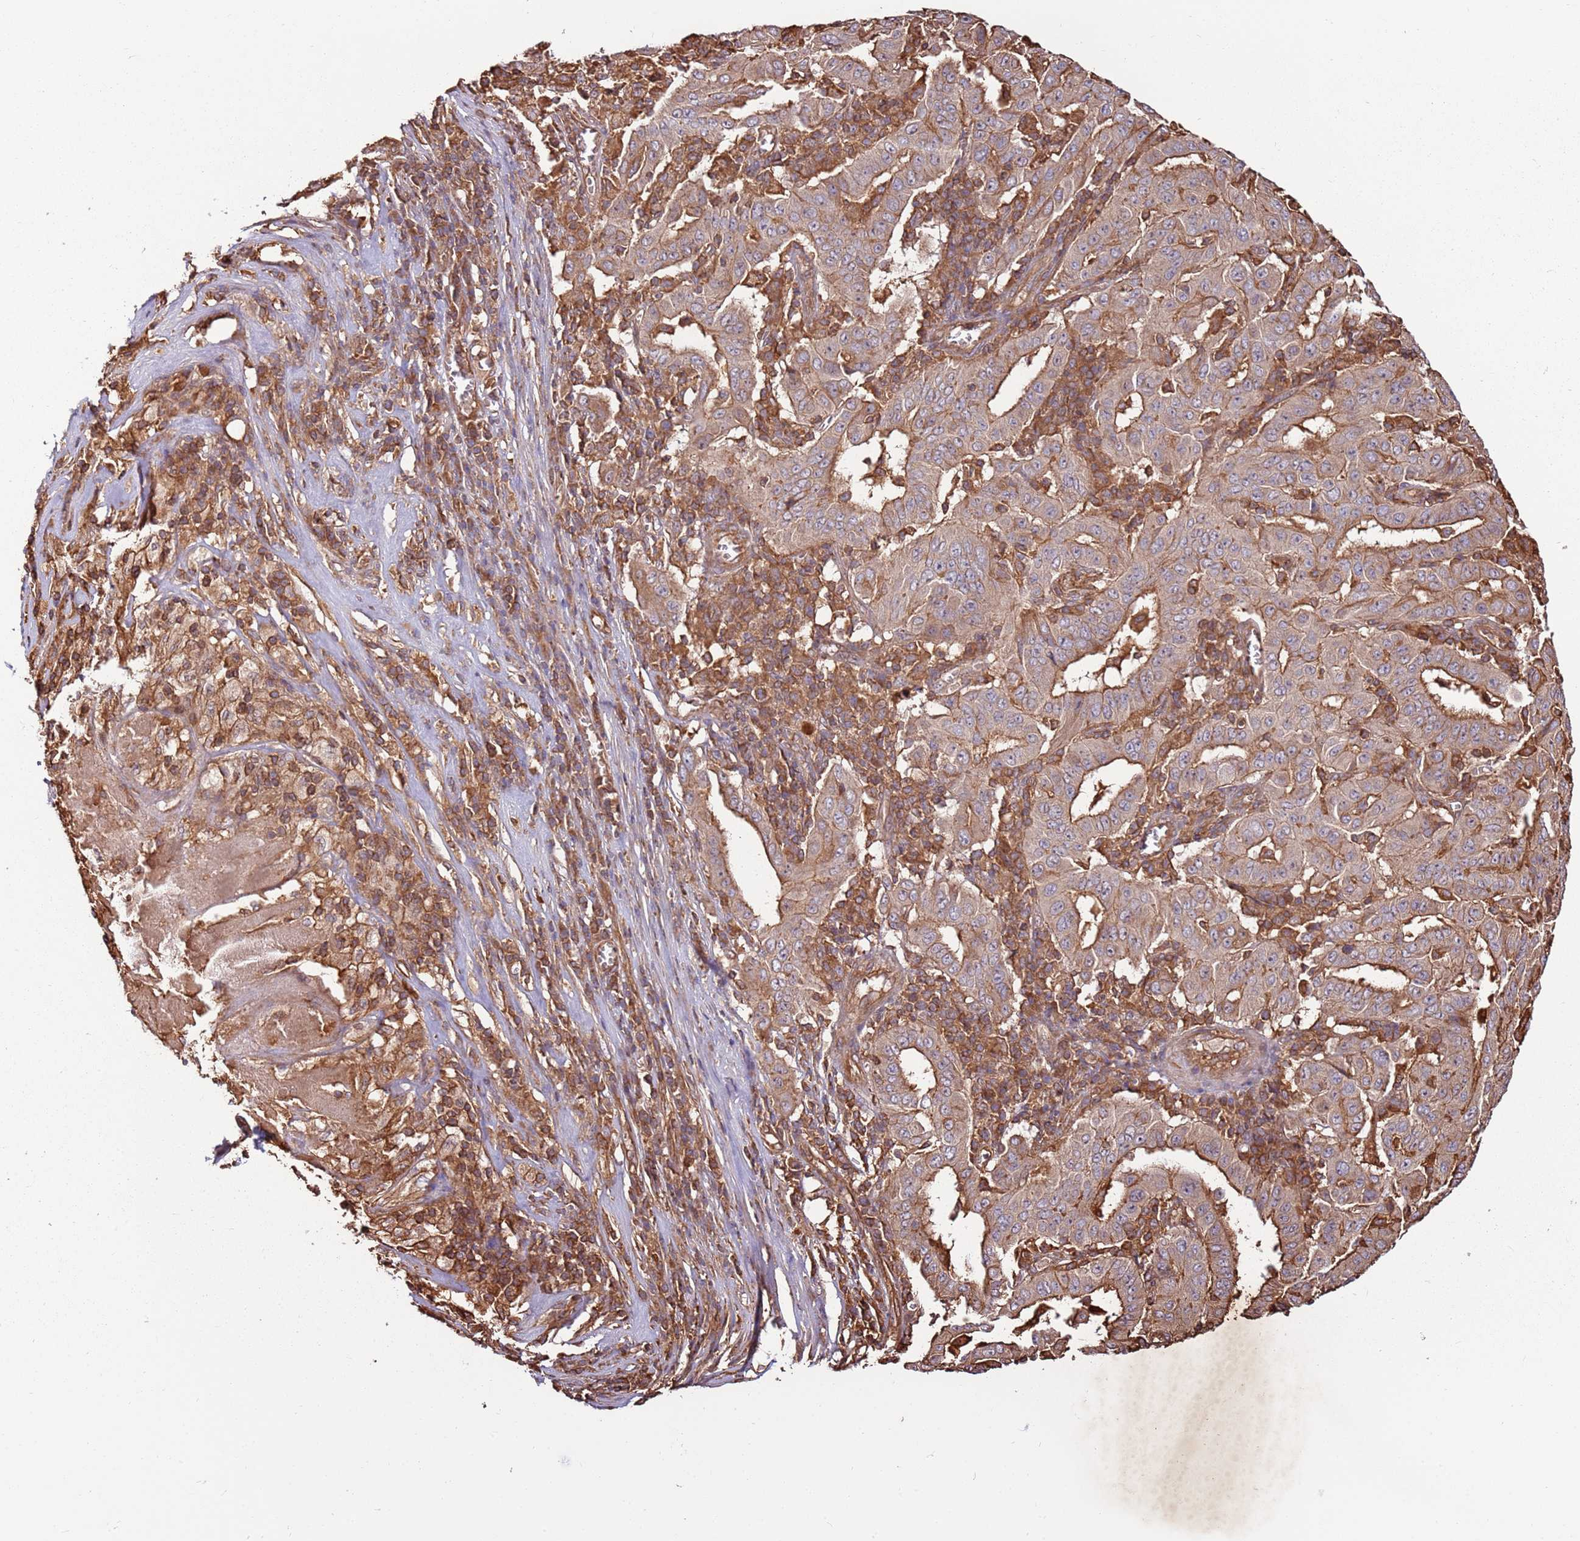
{"staining": {"intensity": "moderate", "quantity": ">75%", "location": "cytoplasmic/membranous"}, "tissue": "pancreatic cancer", "cell_type": "Tumor cells", "image_type": "cancer", "snomed": [{"axis": "morphology", "description": "Adenocarcinoma, NOS"}, {"axis": "topography", "description": "Pancreas"}], "caption": "A histopathology image of human pancreatic adenocarcinoma stained for a protein exhibits moderate cytoplasmic/membranous brown staining in tumor cells.", "gene": "ACVR2A", "patient": {"sex": "male", "age": 63}}